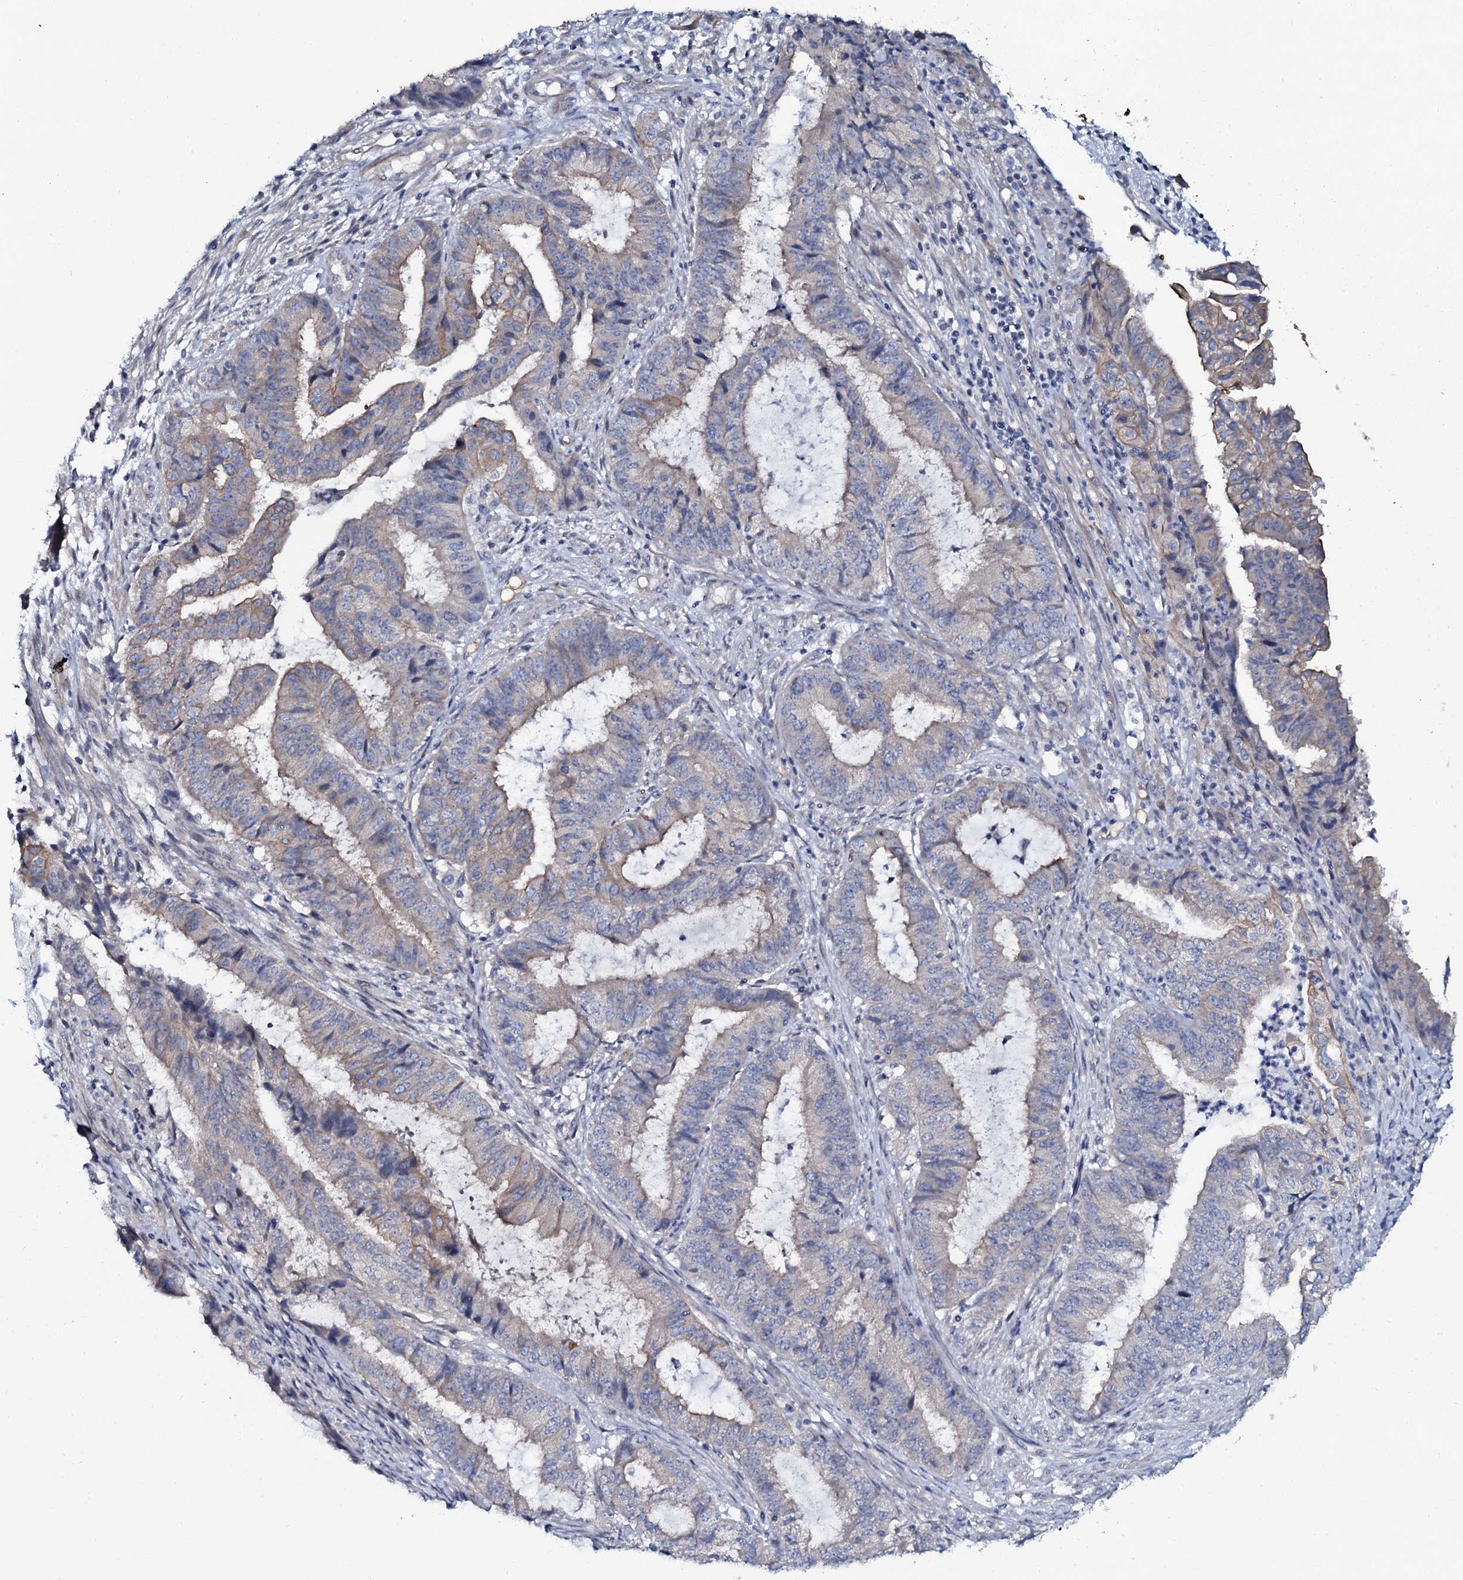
{"staining": {"intensity": "weak", "quantity": "<25%", "location": "cytoplasmic/membranous"}, "tissue": "endometrial cancer", "cell_type": "Tumor cells", "image_type": "cancer", "snomed": [{"axis": "morphology", "description": "Adenocarcinoma, NOS"}, {"axis": "topography", "description": "Endometrium"}], "caption": "Image shows no significant protein expression in tumor cells of endometrial cancer. (DAB (3,3'-diaminobenzidine) IHC, high magnification).", "gene": "C10orf88", "patient": {"sex": "female", "age": 51}}